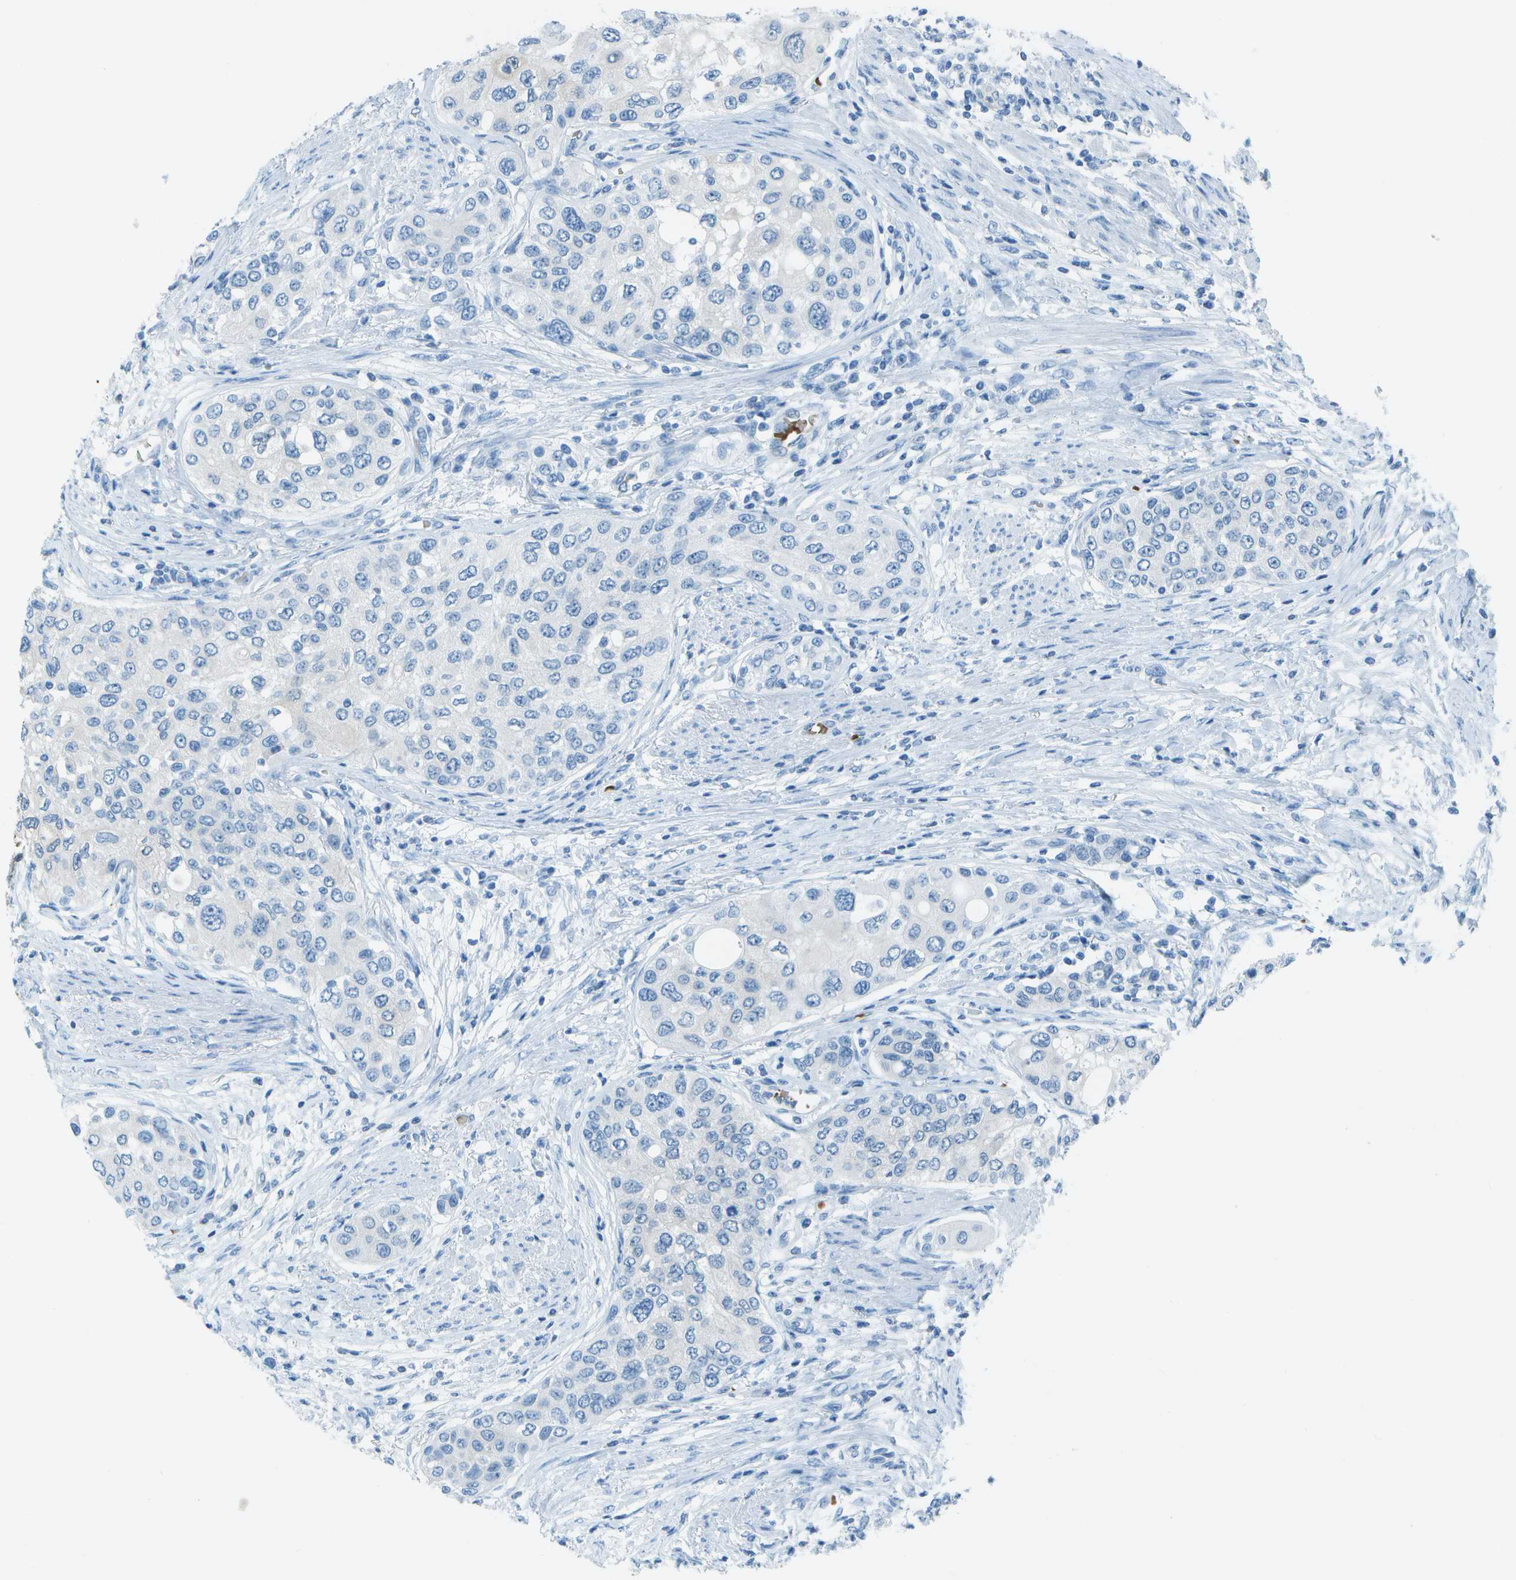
{"staining": {"intensity": "negative", "quantity": "none", "location": "none"}, "tissue": "urothelial cancer", "cell_type": "Tumor cells", "image_type": "cancer", "snomed": [{"axis": "morphology", "description": "Urothelial carcinoma, High grade"}, {"axis": "topography", "description": "Urinary bladder"}], "caption": "High-grade urothelial carcinoma was stained to show a protein in brown. There is no significant positivity in tumor cells.", "gene": "ASL", "patient": {"sex": "female", "age": 56}}